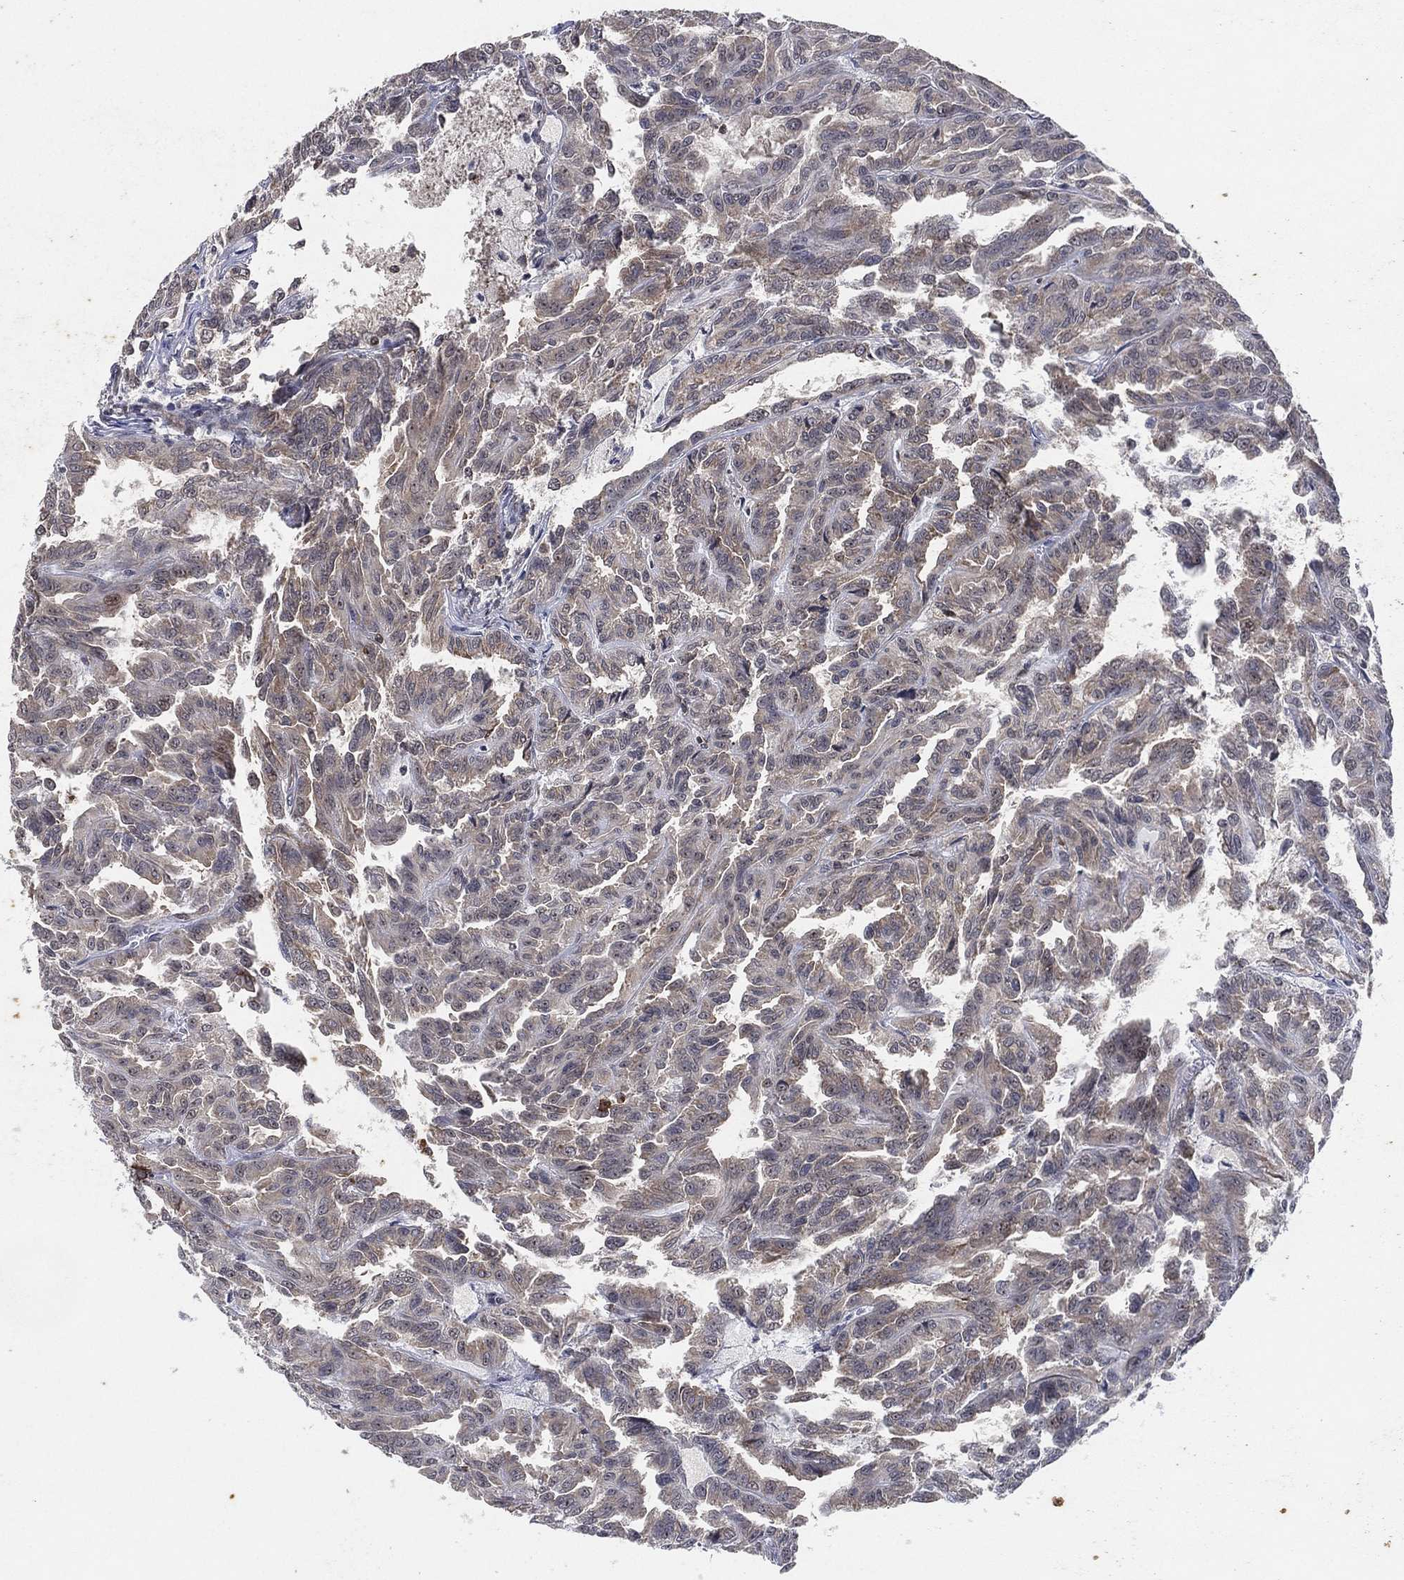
{"staining": {"intensity": "weak", "quantity": "<25%", "location": "cytoplasmic/membranous"}, "tissue": "renal cancer", "cell_type": "Tumor cells", "image_type": "cancer", "snomed": [{"axis": "morphology", "description": "Adenocarcinoma, NOS"}, {"axis": "topography", "description": "Kidney"}], "caption": "High magnification brightfield microscopy of renal adenocarcinoma stained with DAB (brown) and counterstained with hematoxylin (blue): tumor cells show no significant positivity.", "gene": "TMCO1", "patient": {"sex": "male", "age": 79}}